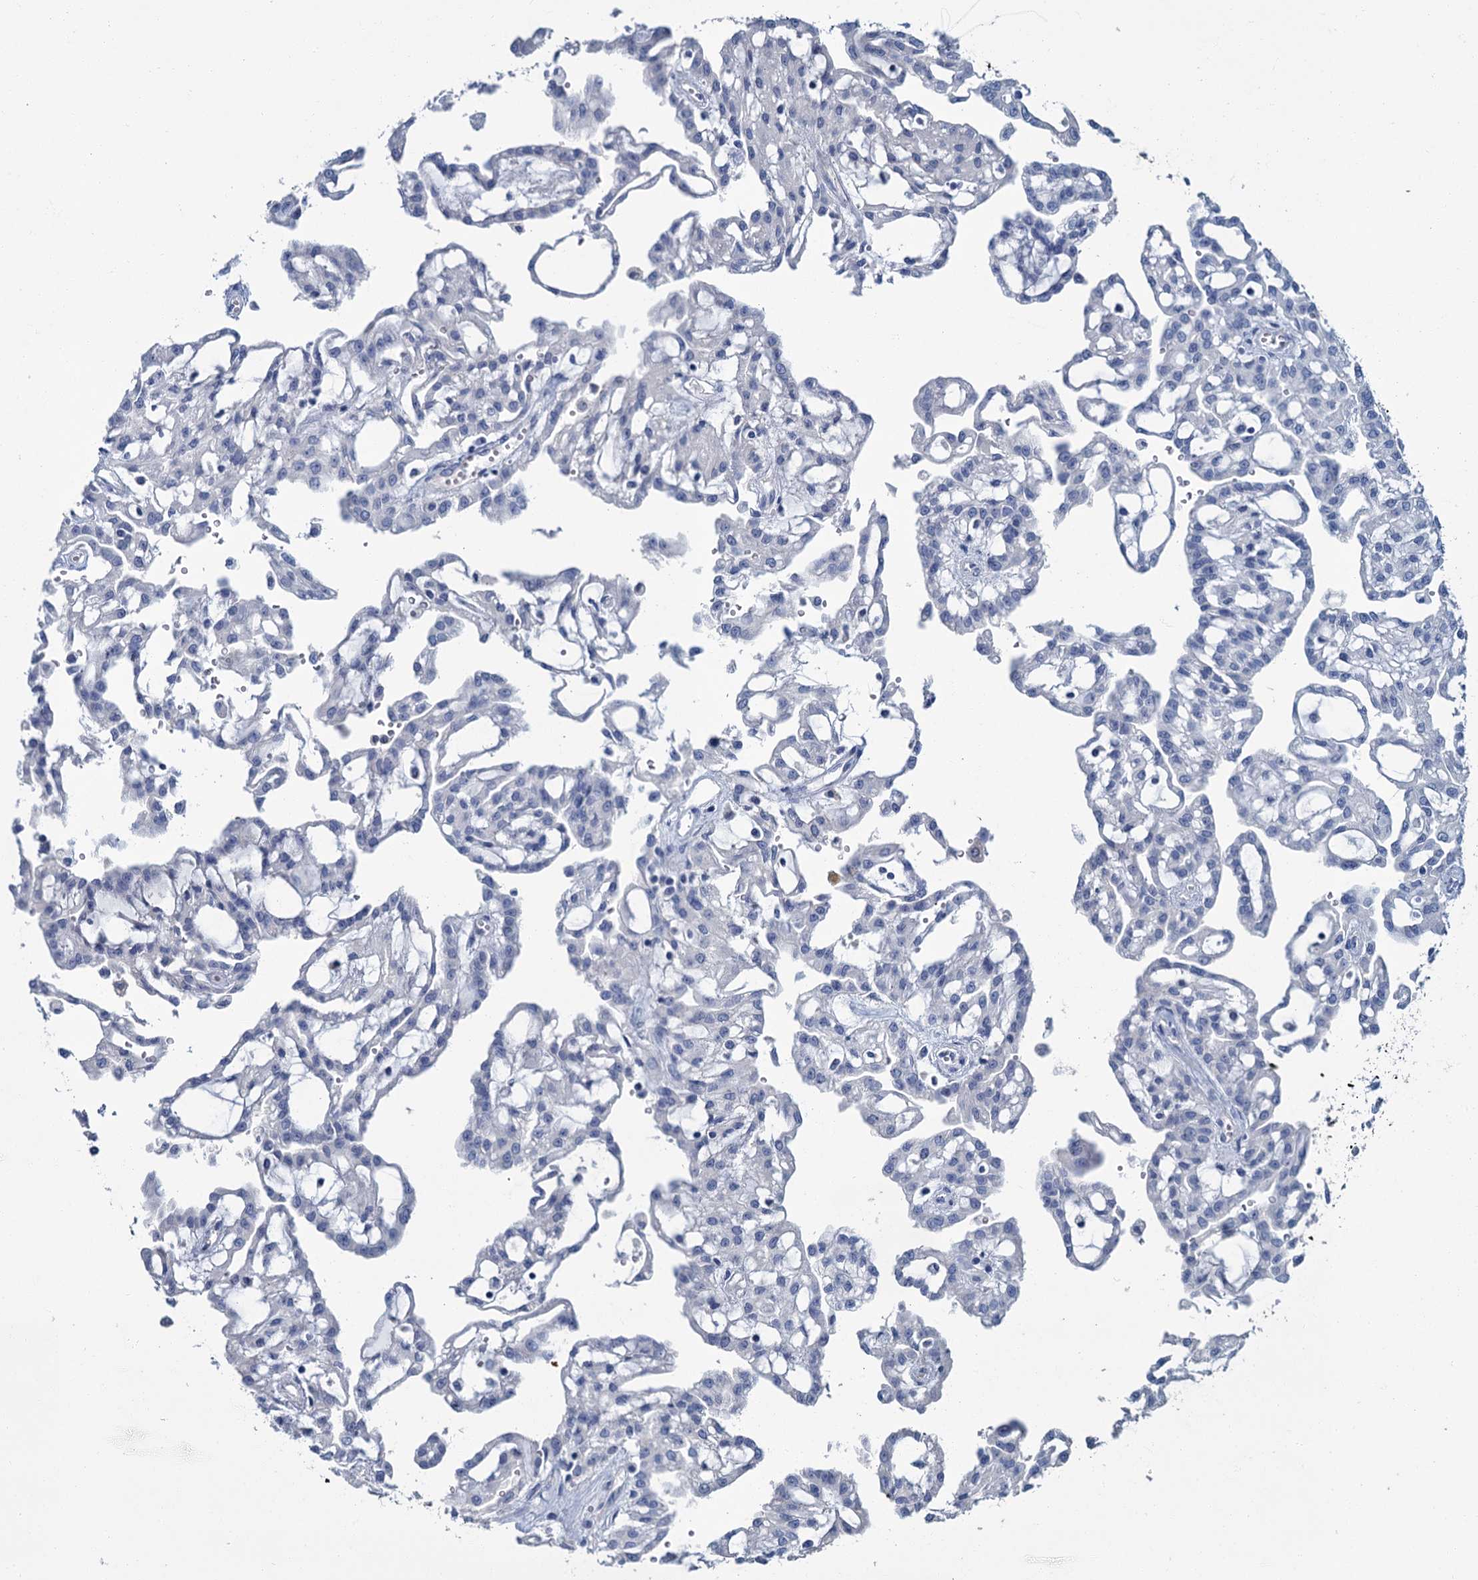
{"staining": {"intensity": "negative", "quantity": "none", "location": "none"}, "tissue": "renal cancer", "cell_type": "Tumor cells", "image_type": "cancer", "snomed": [{"axis": "morphology", "description": "Adenocarcinoma, NOS"}, {"axis": "topography", "description": "Kidney"}], "caption": "DAB (3,3'-diaminobenzidine) immunohistochemical staining of adenocarcinoma (renal) demonstrates no significant positivity in tumor cells.", "gene": "SNCB", "patient": {"sex": "male", "age": 63}}